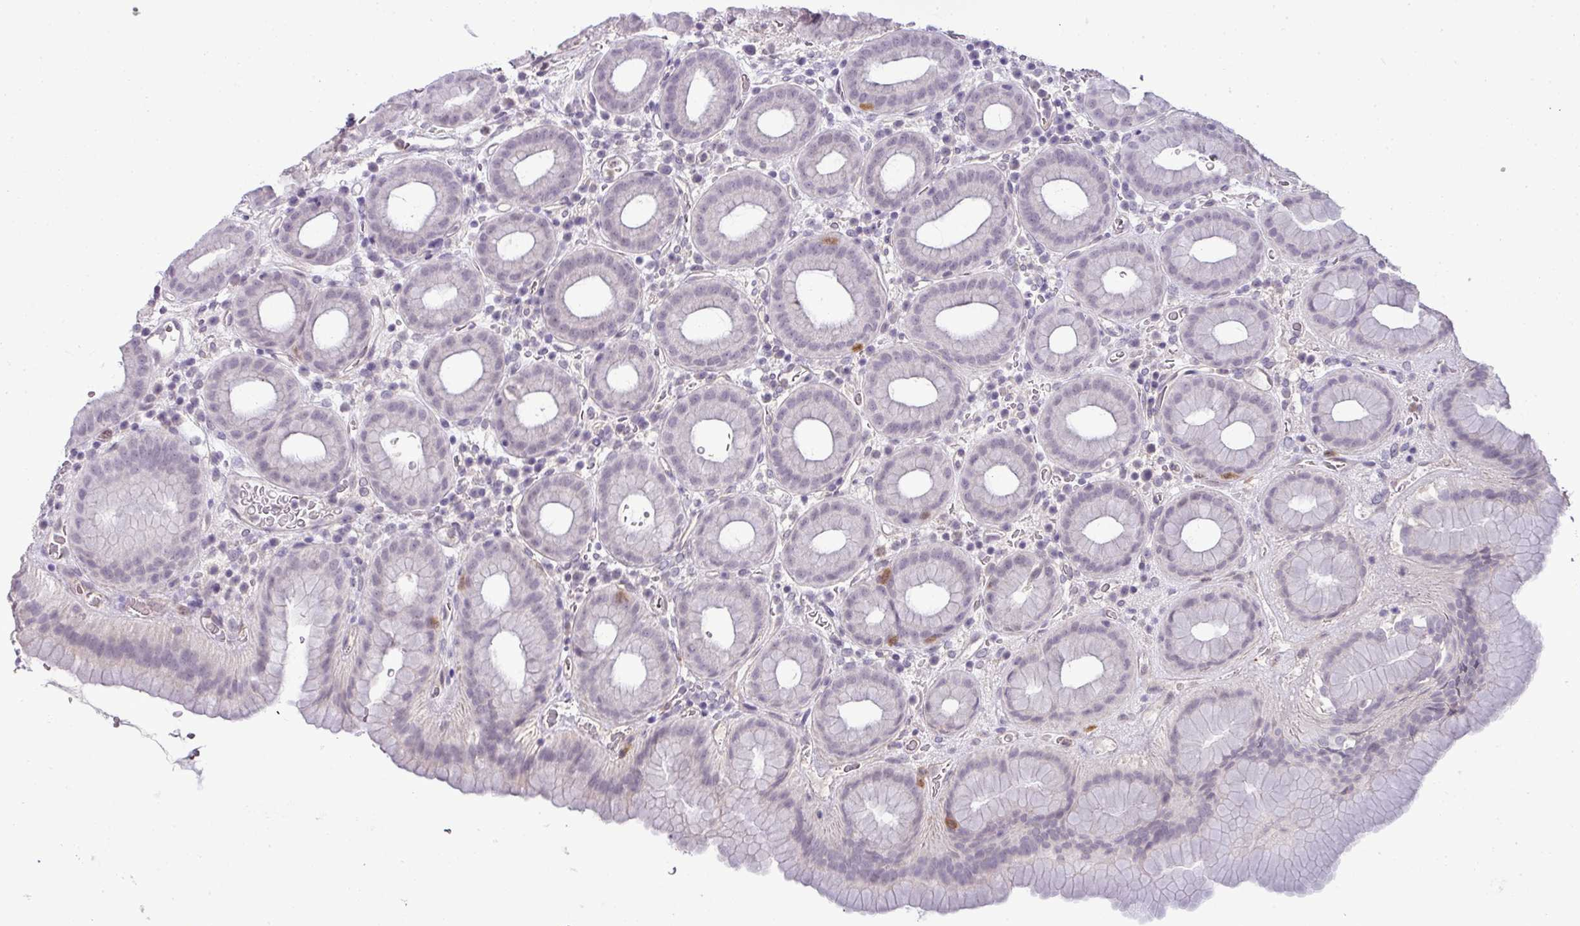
{"staining": {"intensity": "negative", "quantity": "none", "location": "none"}, "tissue": "stomach", "cell_type": "Glandular cells", "image_type": "normal", "snomed": [{"axis": "morphology", "description": "Normal tissue, NOS"}, {"axis": "topography", "description": "Stomach, upper"}, {"axis": "topography", "description": "Stomach, lower"}, {"axis": "topography", "description": "Small intestine"}], "caption": "Immunohistochemistry photomicrograph of unremarkable human stomach stained for a protein (brown), which shows no staining in glandular cells.", "gene": "HBEGF", "patient": {"sex": "male", "age": 68}}